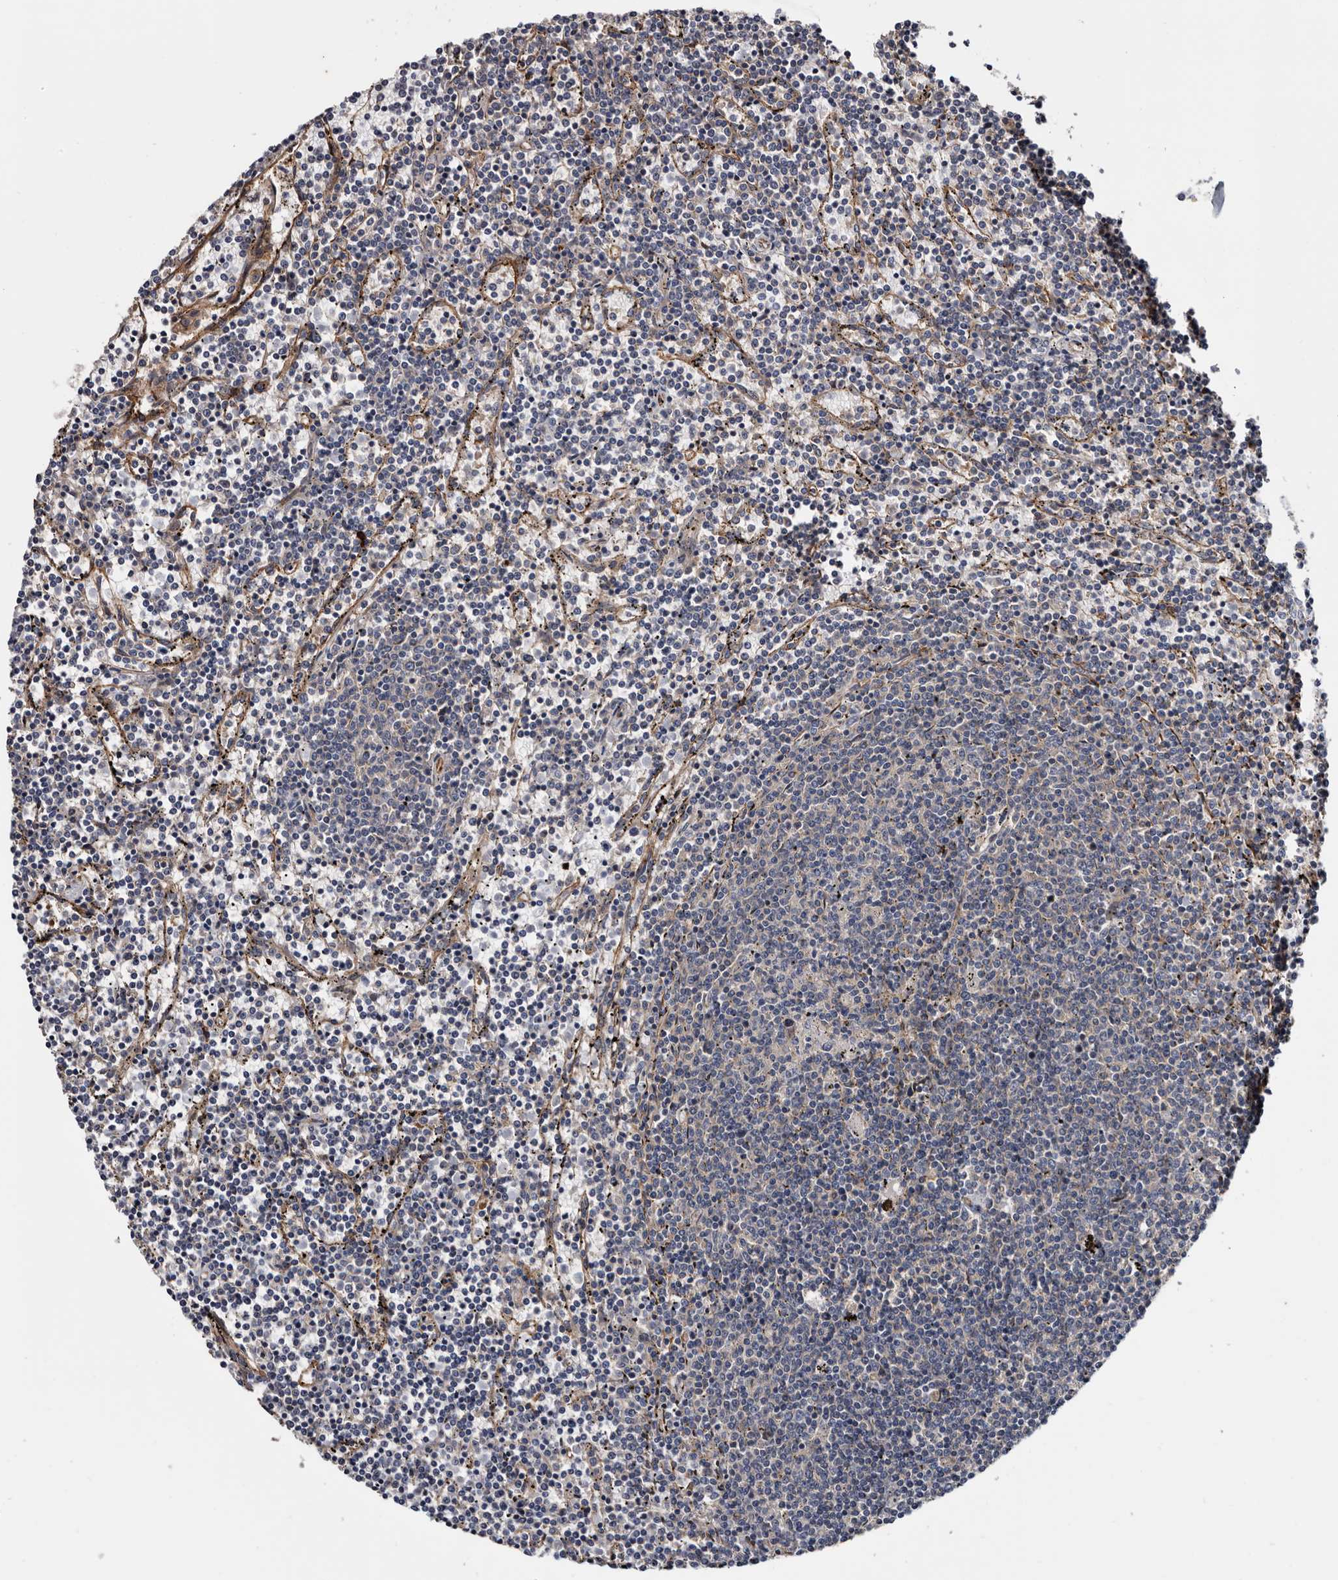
{"staining": {"intensity": "negative", "quantity": "none", "location": "none"}, "tissue": "lymphoma", "cell_type": "Tumor cells", "image_type": "cancer", "snomed": [{"axis": "morphology", "description": "Malignant lymphoma, non-Hodgkin's type, Low grade"}, {"axis": "topography", "description": "Spleen"}], "caption": "A high-resolution histopathology image shows immunohistochemistry staining of low-grade malignant lymphoma, non-Hodgkin's type, which shows no significant positivity in tumor cells.", "gene": "TSPAN17", "patient": {"sex": "female", "age": 50}}